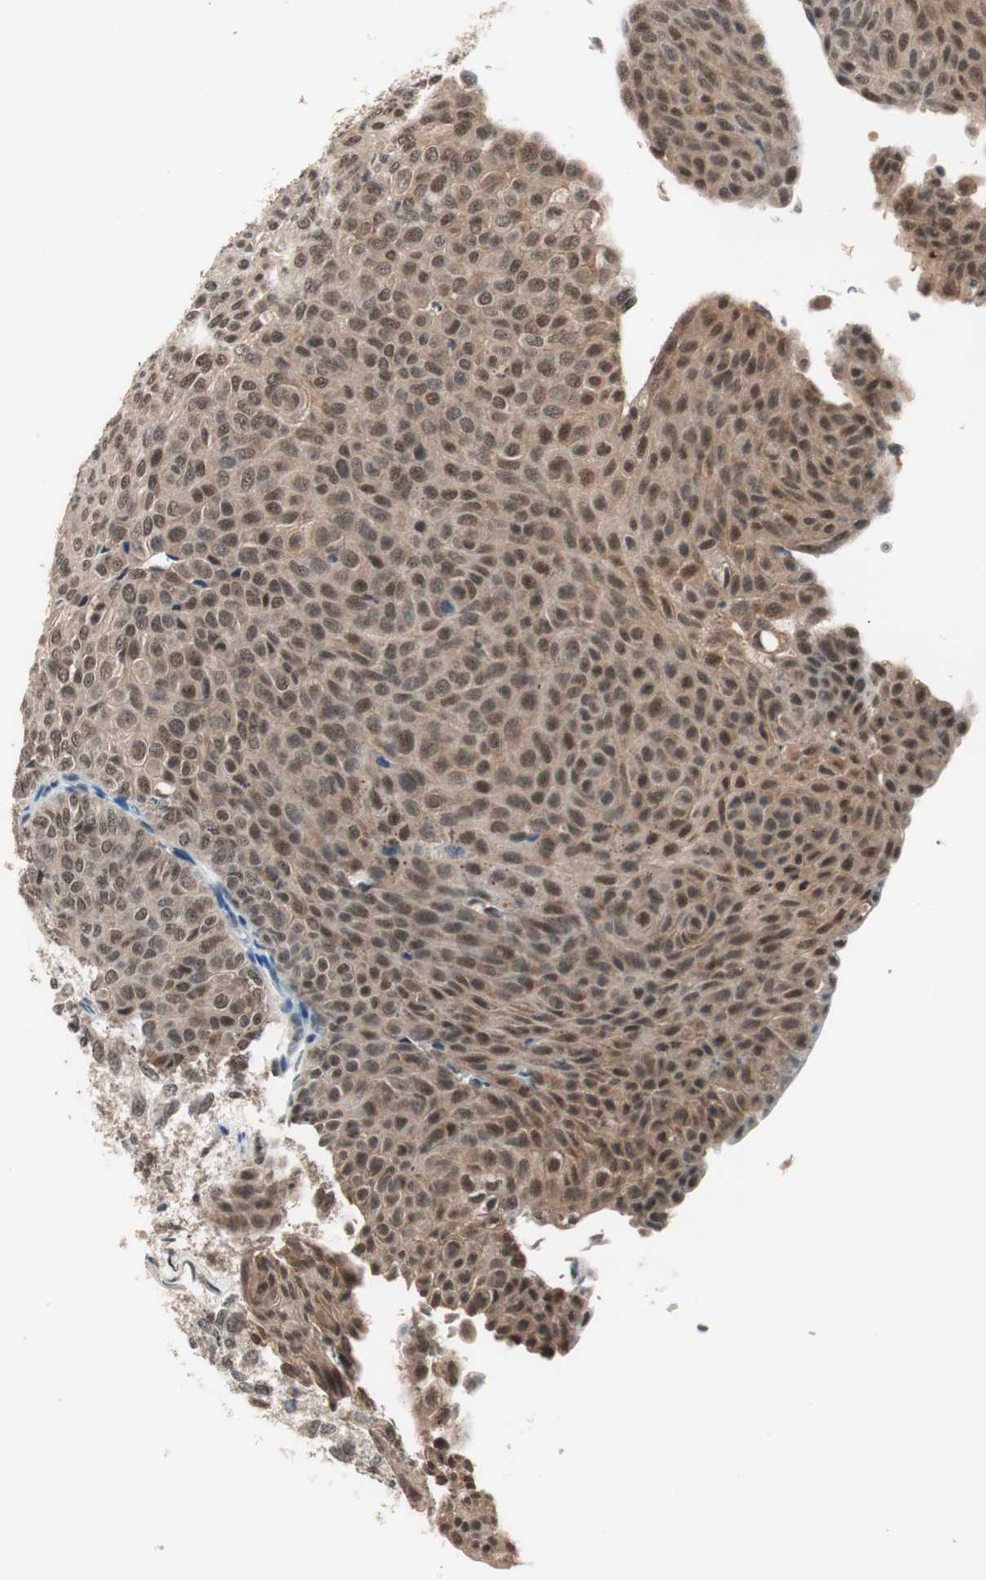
{"staining": {"intensity": "moderate", "quantity": ">75%", "location": "nuclear"}, "tissue": "urothelial cancer", "cell_type": "Tumor cells", "image_type": "cancer", "snomed": [{"axis": "morphology", "description": "Urothelial carcinoma, Low grade"}, {"axis": "topography", "description": "Urinary bladder"}], "caption": "Immunohistochemical staining of human urothelial cancer displays moderate nuclear protein positivity in approximately >75% of tumor cells.", "gene": "NFRKB", "patient": {"sex": "male", "age": 78}}